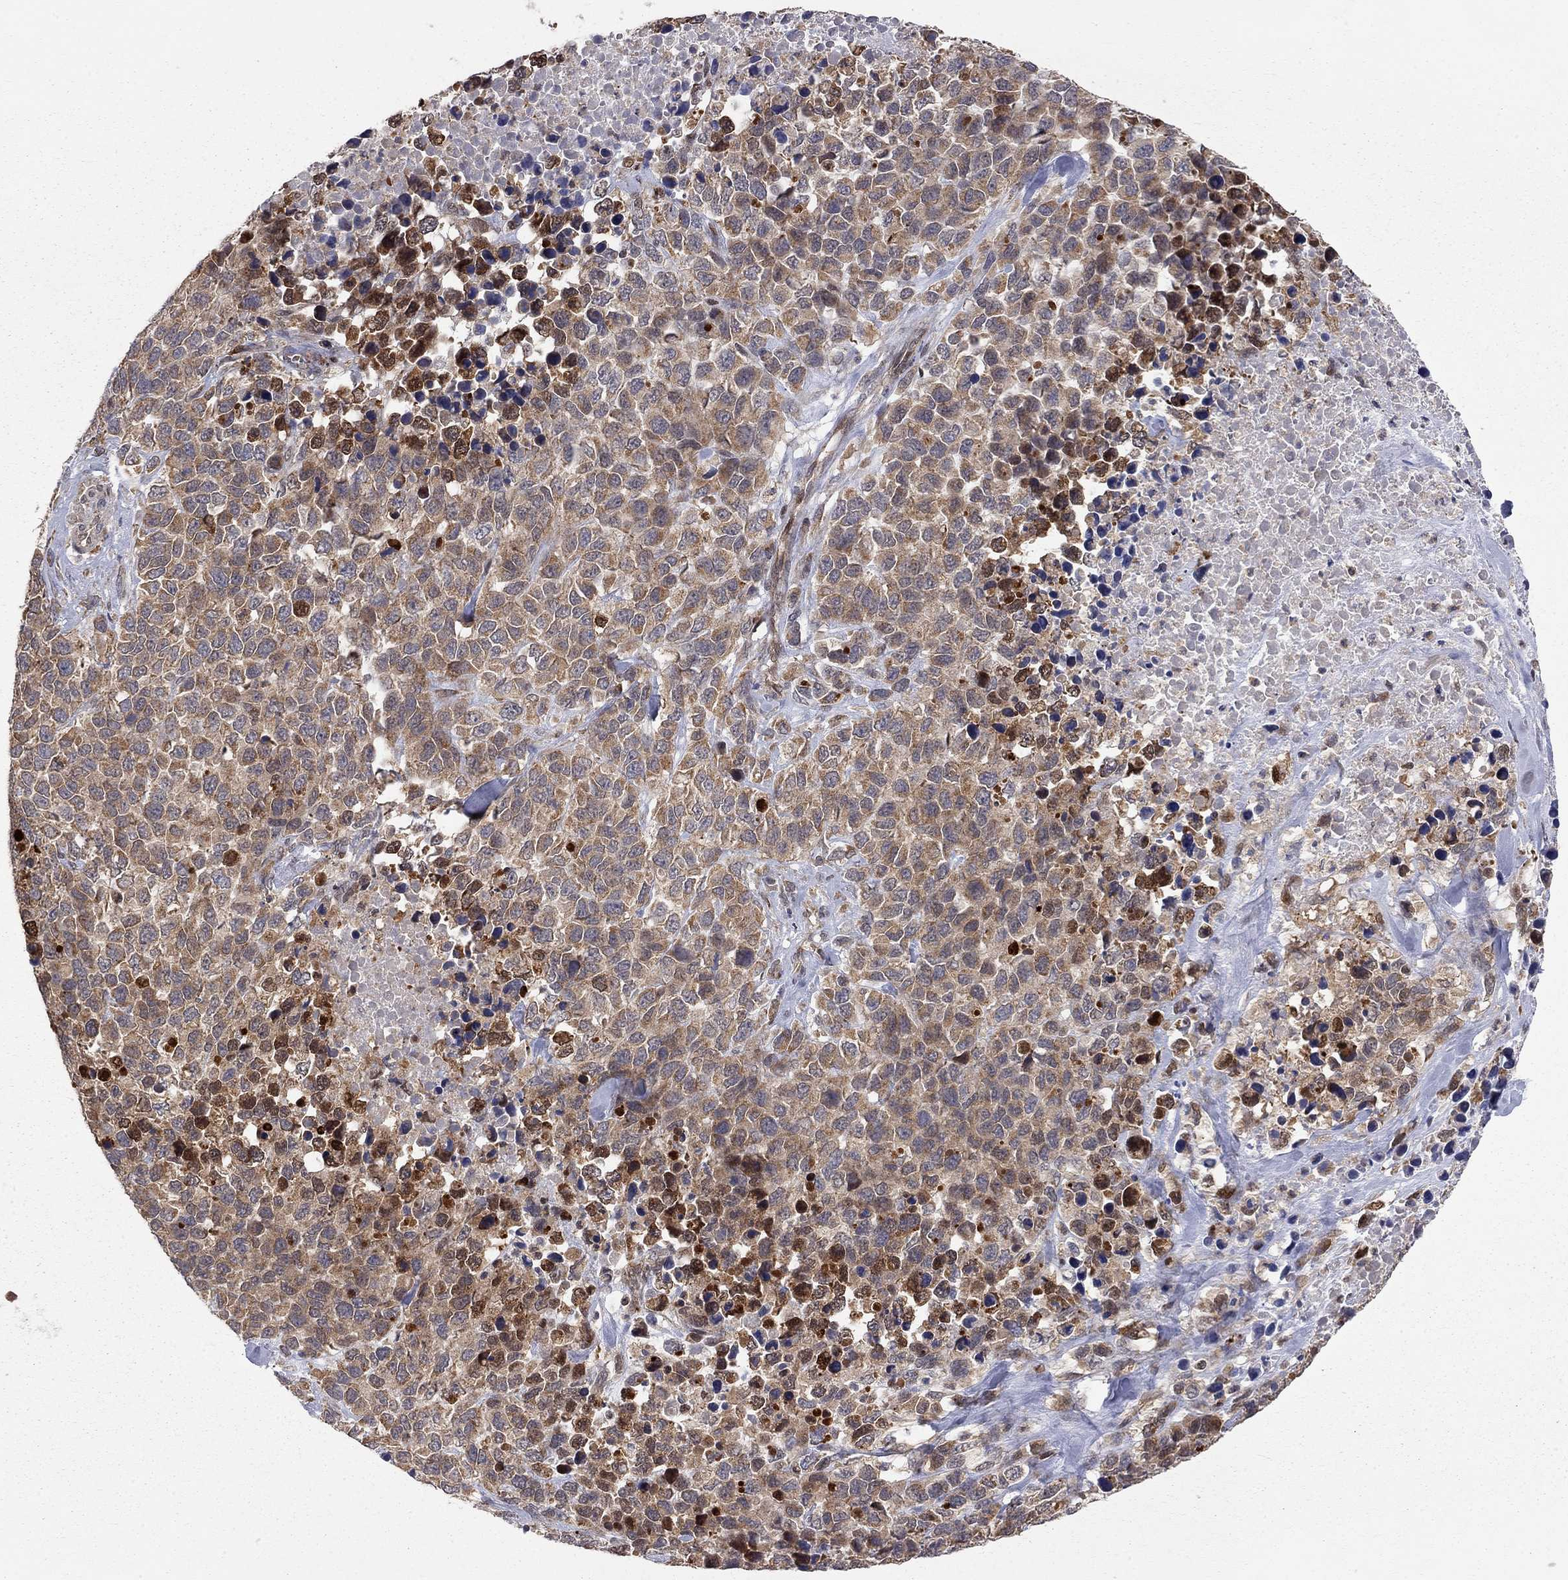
{"staining": {"intensity": "moderate", "quantity": "25%-75%", "location": "cytoplasmic/membranous"}, "tissue": "melanoma", "cell_type": "Tumor cells", "image_type": "cancer", "snomed": [{"axis": "morphology", "description": "Malignant melanoma, Metastatic site"}, {"axis": "topography", "description": "Skin"}], "caption": "Immunohistochemistry (IHC) histopathology image of human melanoma stained for a protein (brown), which demonstrates medium levels of moderate cytoplasmic/membranous staining in about 25%-75% of tumor cells.", "gene": "ELOB", "patient": {"sex": "male", "age": 84}}